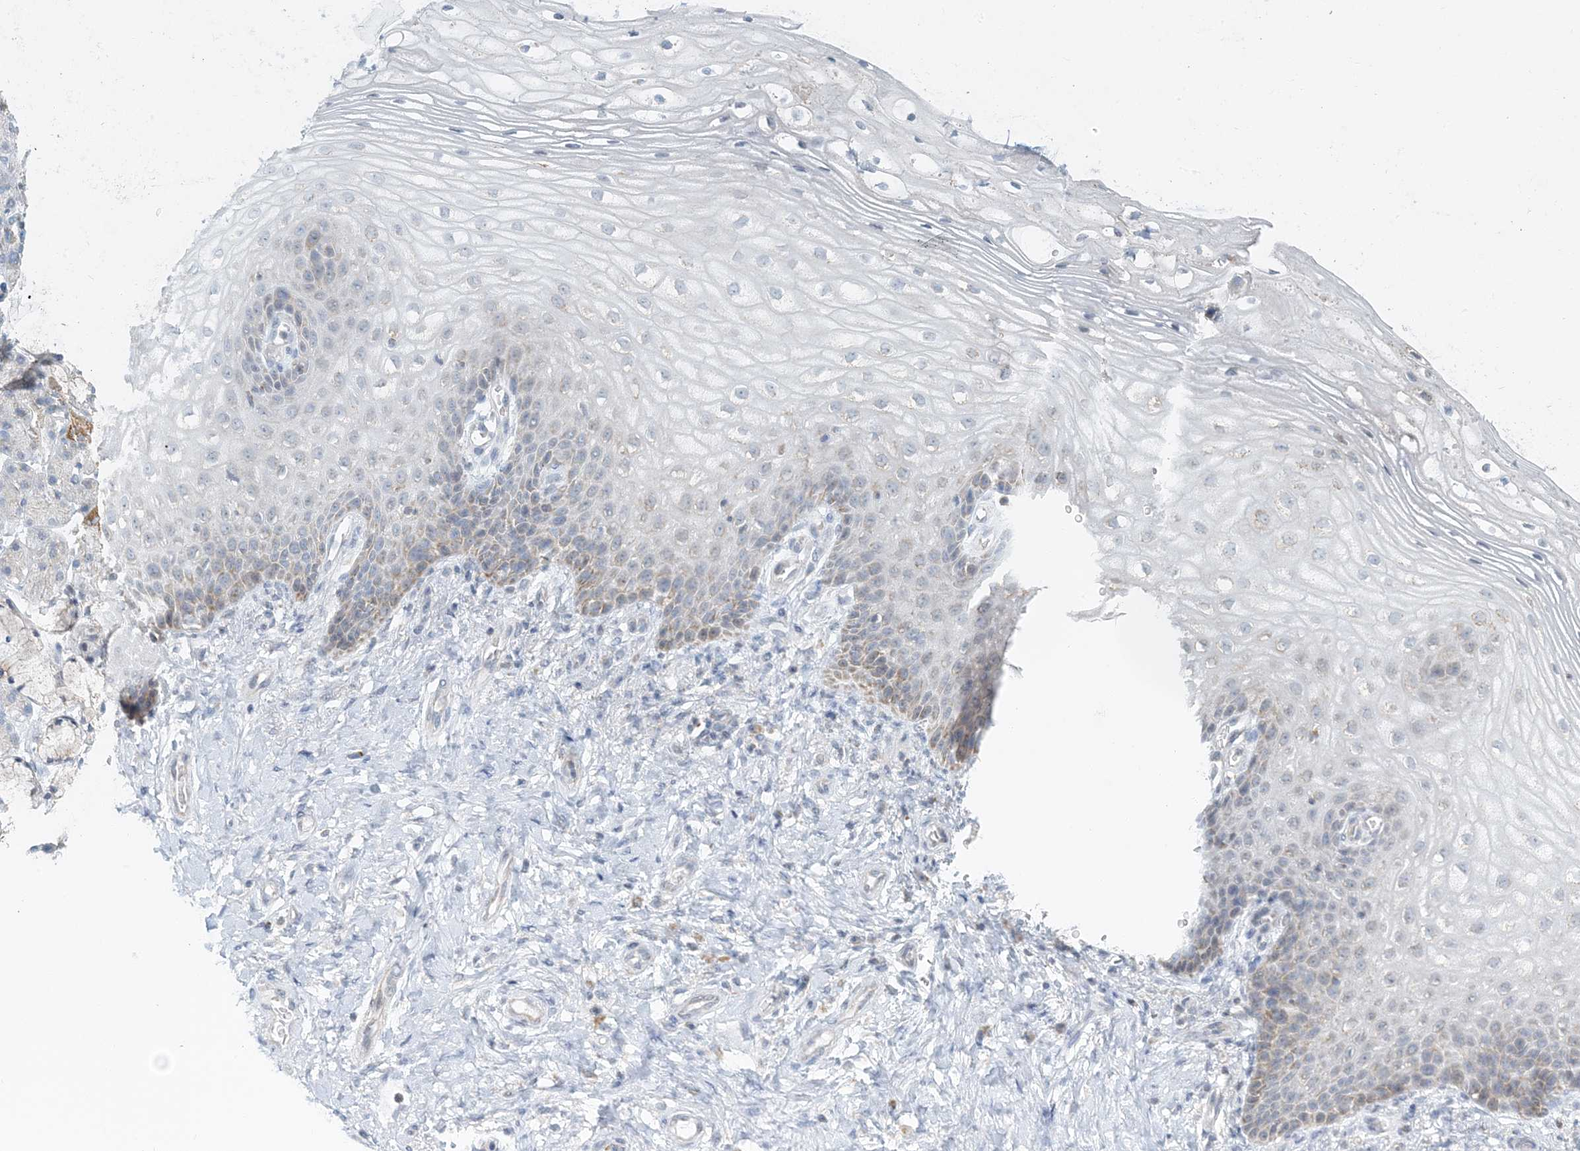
{"staining": {"intensity": "negative", "quantity": "none", "location": "none"}, "tissue": "vagina", "cell_type": "Squamous epithelial cells", "image_type": "normal", "snomed": [{"axis": "morphology", "description": "Normal tissue, NOS"}, {"axis": "topography", "description": "Vagina"}], "caption": "Vagina was stained to show a protein in brown. There is no significant expression in squamous epithelial cells. (Stains: DAB (3,3'-diaminobenzidine) IHC with hematoxylin counter stain, Microscopy: brightfield microscopy at high magnification).", "gene": "BDH1", "patient": {"sex": "female", "age": 60}}